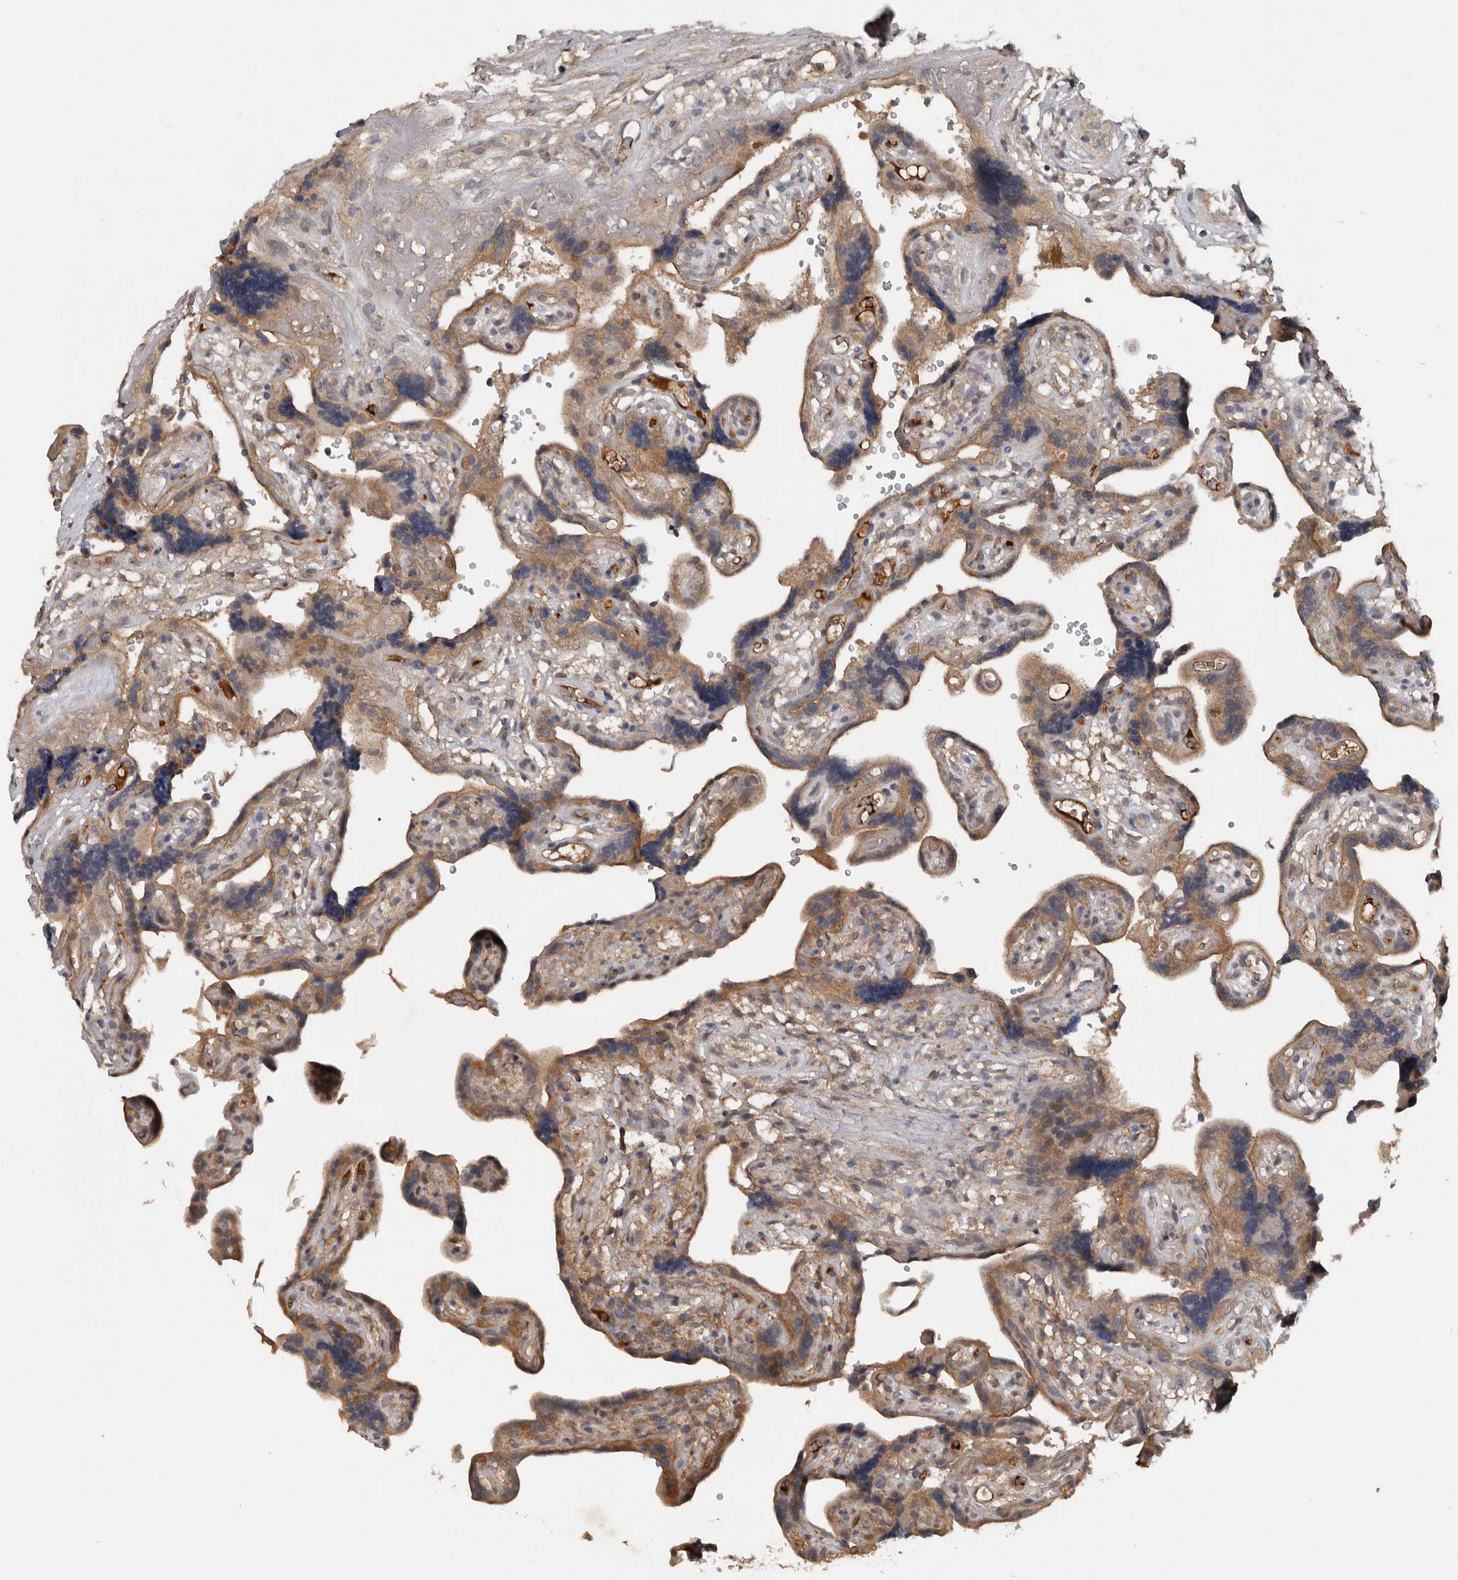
{"staining": {"intensity": "weak", "quantity": ">75%", "location": "cytoplasmic/membranous"}, "tissue": "placenta", "cell_type": "Decidual cells", "image_type": "normal", "snomed": [{"axis": "morphology", "description": "Normal tissue, NOS"}, {"axis": "topography", "description": "Placenta"}], "caption": "Weak cytoplasmic/membranous expression for a protein is present in about >75% of decidual cells of unremarkable placenta using immunohistochemistry (IHC).", "gene": "DNAJB4", "patient": {"sex": "female", "age": 30}}